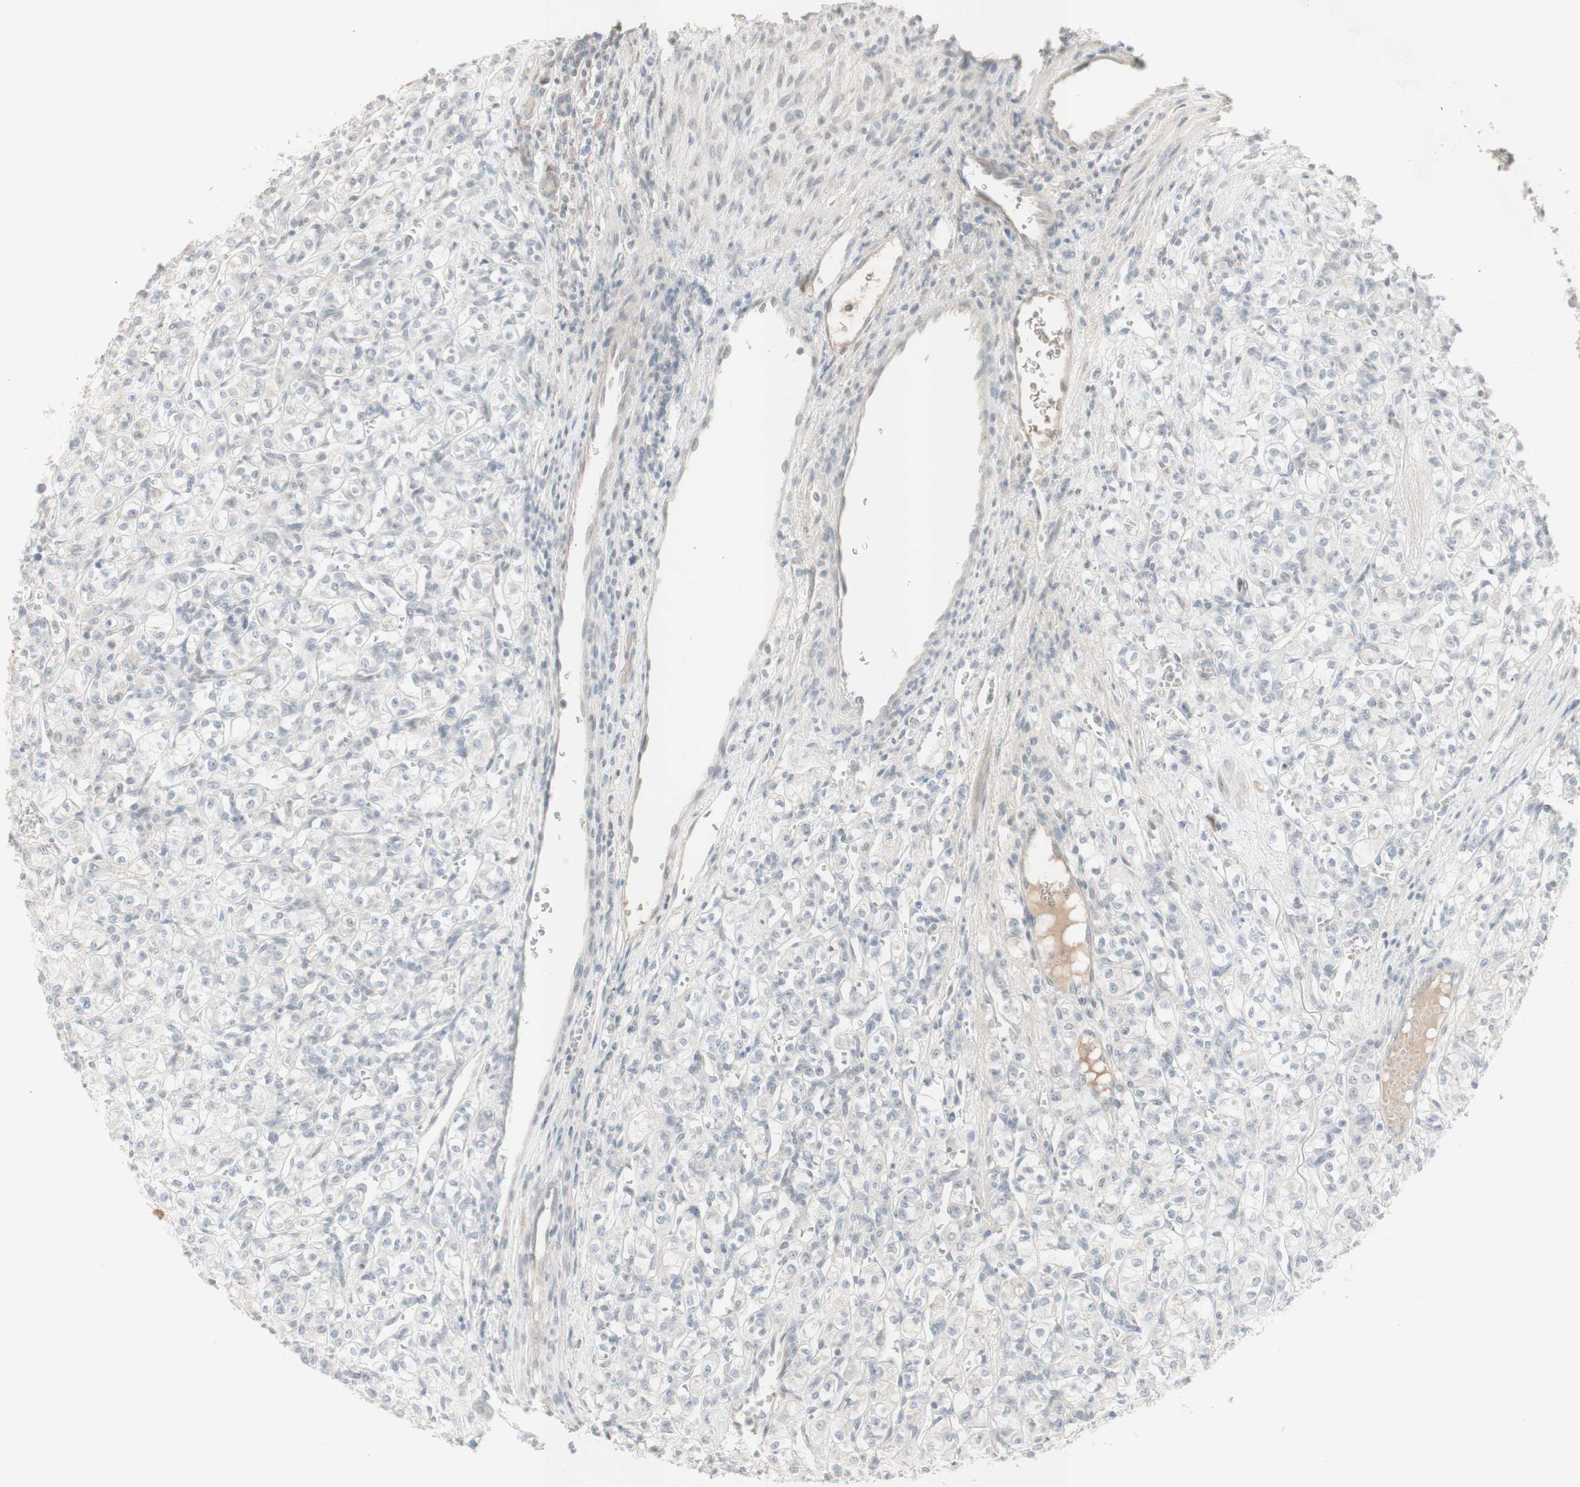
{"staining": {"intensity": "negative", "quantity": "none", "location": "none"}, "tissue": "renal cancer", "cell_type": "Tumor cells", "image_type": "cancer", "snomed": [{"axis": "morphology", "description": "Adenocarcinoma, NOS"}, {"axis": "topography", "description": "Kidney"}], "caption": "Immunohistochemical staining of human renal adenocarcinoma exhibits no significant expression in tumor cells. (DAB (3,3'-diaminobenzidine) immunohistochemistry (IHC) visualized using brightfield microscopy, high magnification).", "gene": "PLCD4", "patient": {"sex": "male", "age": 77}}